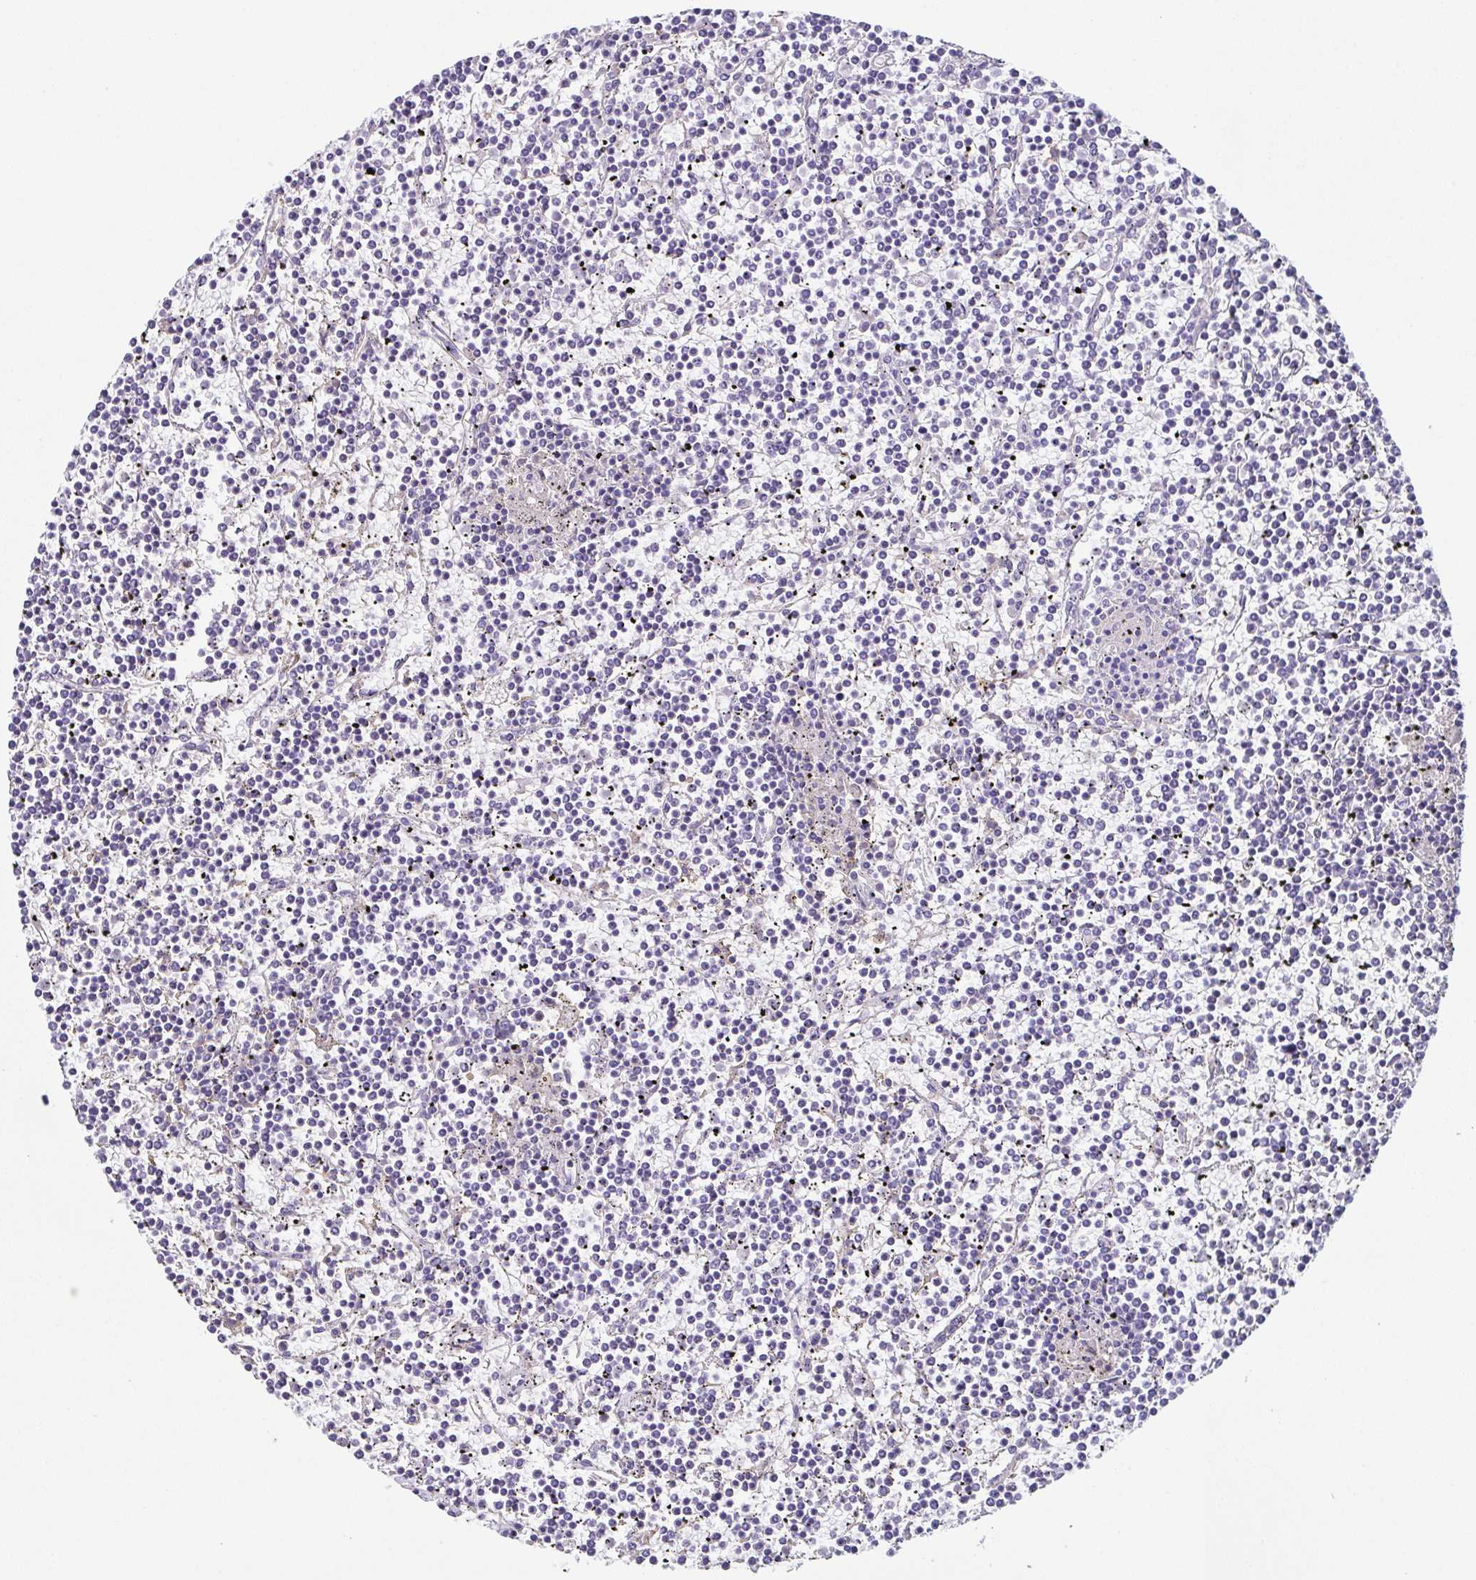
{"staining": {"intensity": "negative", "quantity": "none", "location": "none"}, "tissue": "lymphoma", "cell_type": "Tumor cells", "image_type": "cancer", "snomed": [{"axis": "morphology", "description": "Malignant lymphoma, non-Hodgkin's type, Low grade"}, {"axis": "topography", "description": "Spleen"}], "caption": "Tumor cells show no significant positivity in lymphoma.", "gene": "ANXA10", "patient": {"sex": "female", "age": 19}}